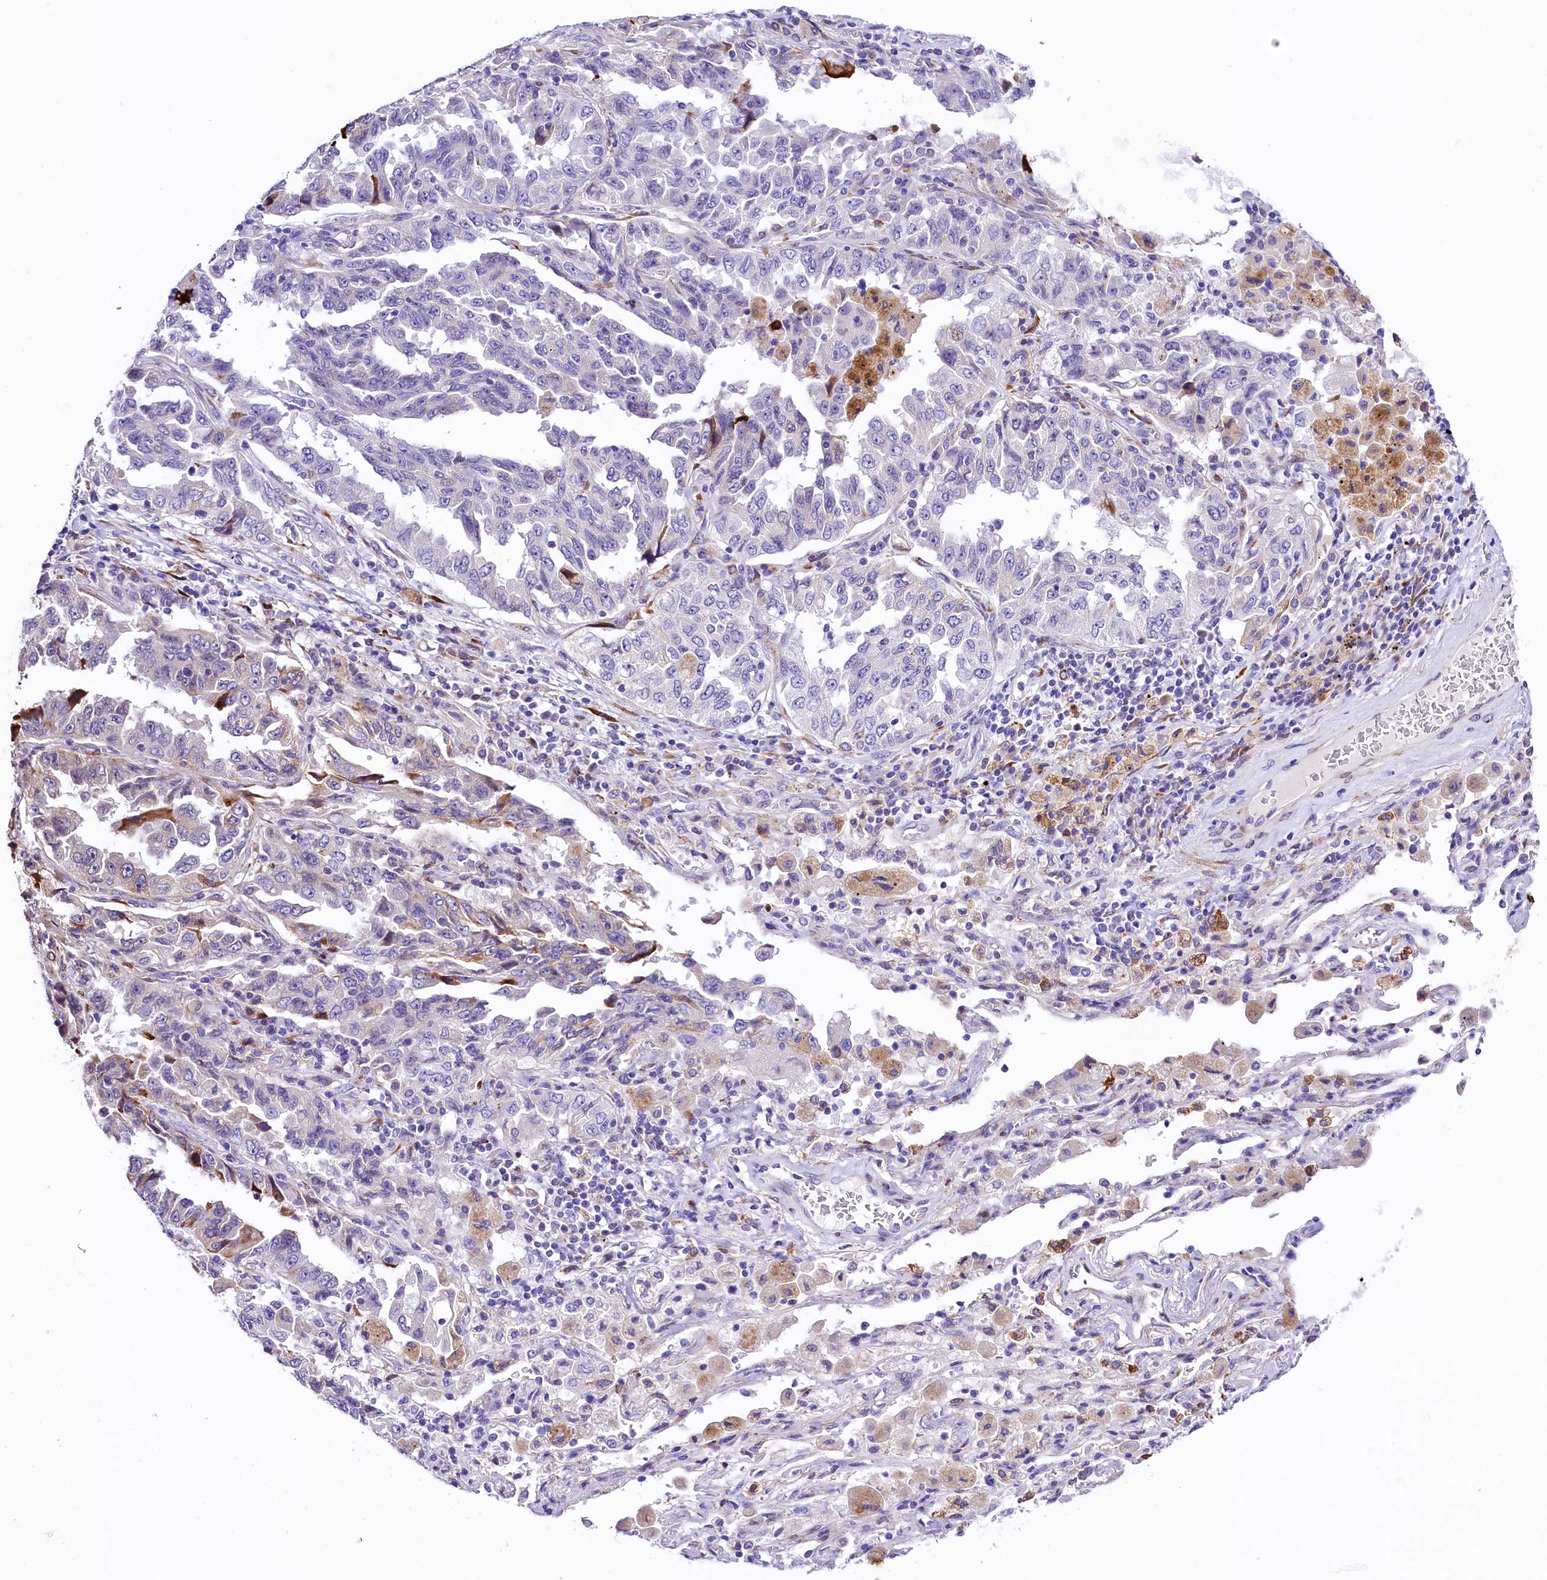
{"staining": {"intensity": "strong", "quantity": "<25%", "location": "cytoplasmic/membranous"}, "tissue": "lung cancer", "cell_type": "Tumor cells", "image_type": "cancer", "snomed": [{"axis": "morphology", "description": "Adenocarcinoma, NOS"}, {"axis": "topography", "description": "Lung"}], "caption": "IHC image of human lung cancer (adenocarcinoma) stained for a protein (brown), which displays medium levels of strong cytoplasmic/membranous positivity in about <25% of tumor cells.", "gene": "ITGA1", "patient": {"sex": "female", "age": 51}}